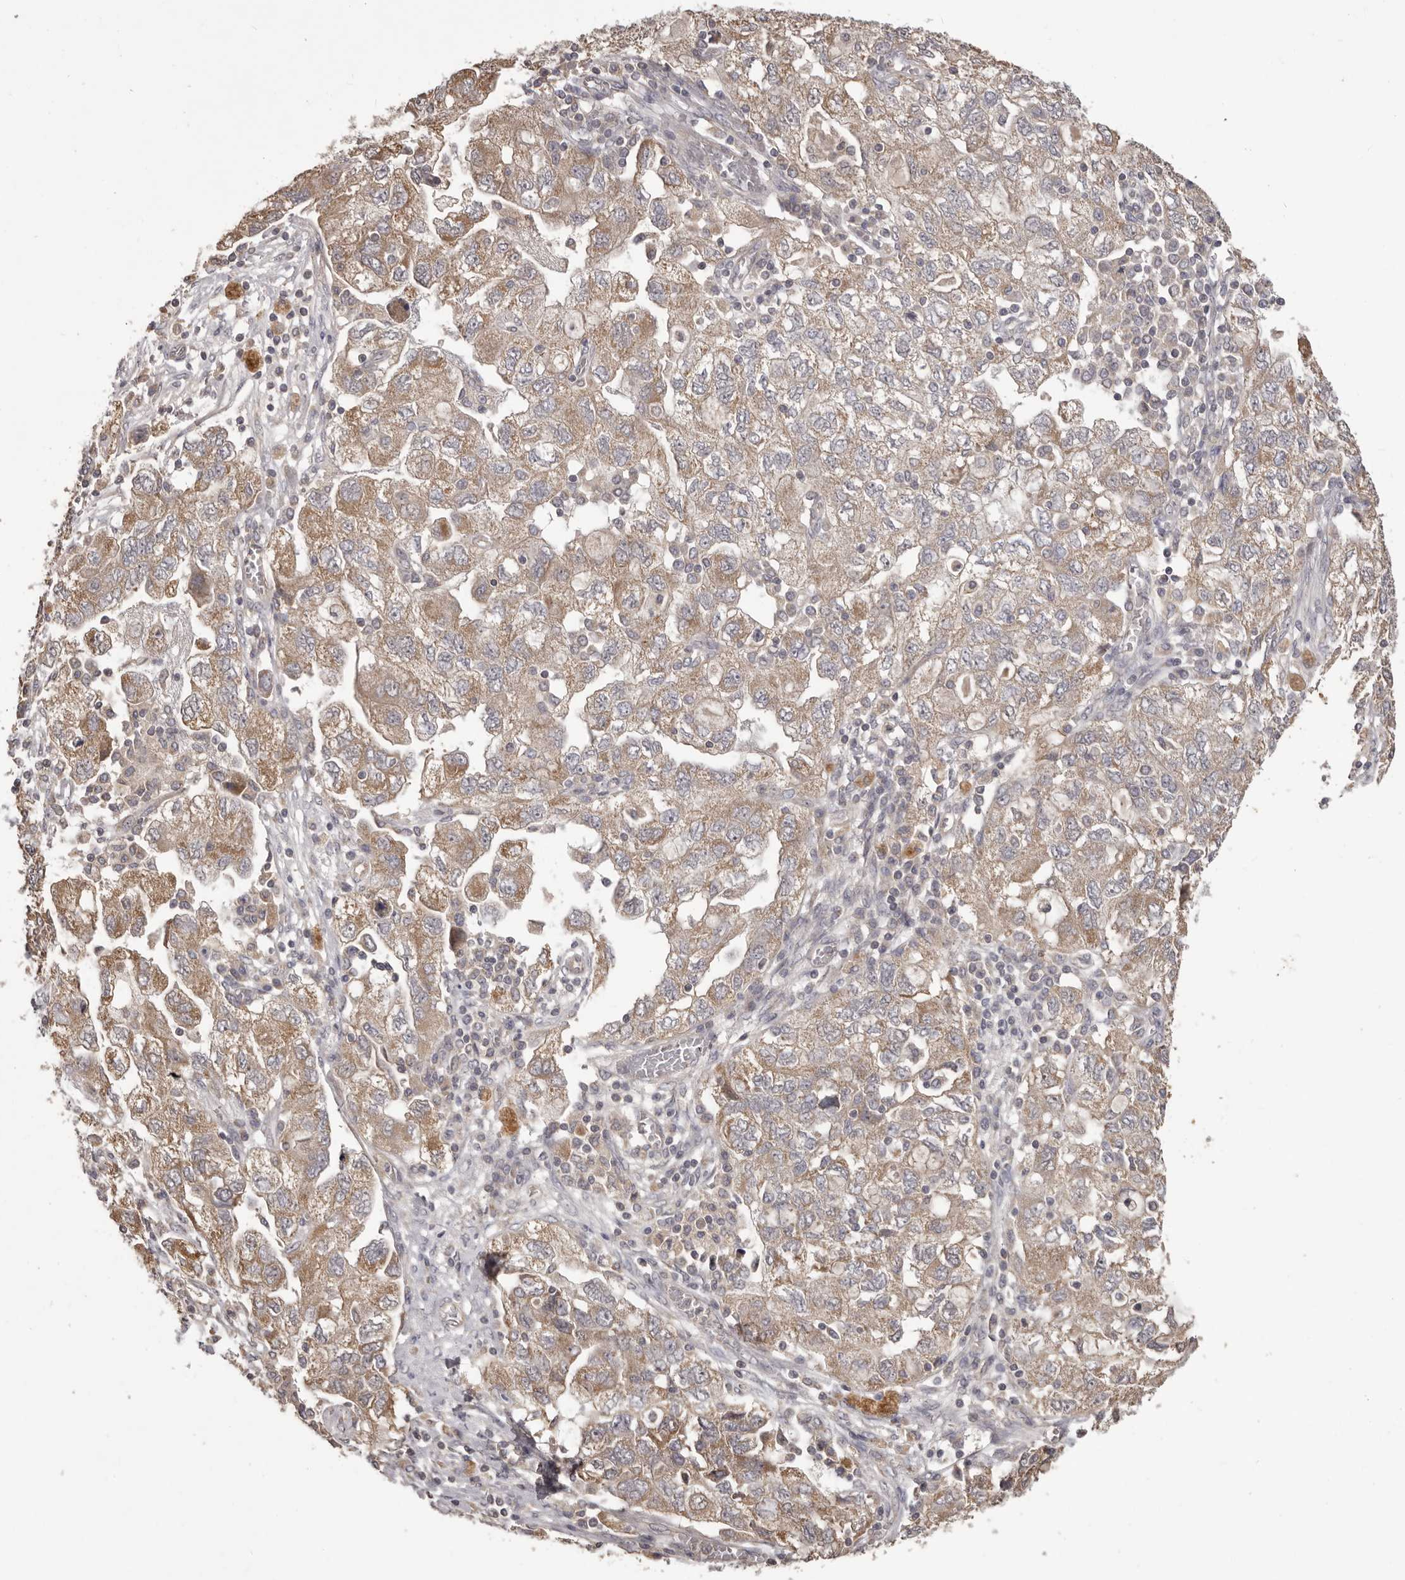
{"staining": {"intensity": "moderate", "quantity": ">75%", "location": "cytoplasmic/membranous"}, "tissue": "ovarian cancer", "cell_type": "Tumor cells", "image_type": "cancer", "snomed": [{"axis": "morphology", "description": "Carcinoma, NOS"}, {"axis": "morphology", "description": "Cystadenocarcinoma, serous, NOS"}, {"axis": "topography", "description": "Ovary"}], "caption": "This histopathology image reveals carcinoma (ovarian) stained with immunohistochemistry to label a protein in brown. The cytoplasmic/membranous of tumor cells show moderate positivity for the protein. Nuclei are counter-stained blue.", "gene": "HRH1", "patient": {"sex": "female", "age": 69}}